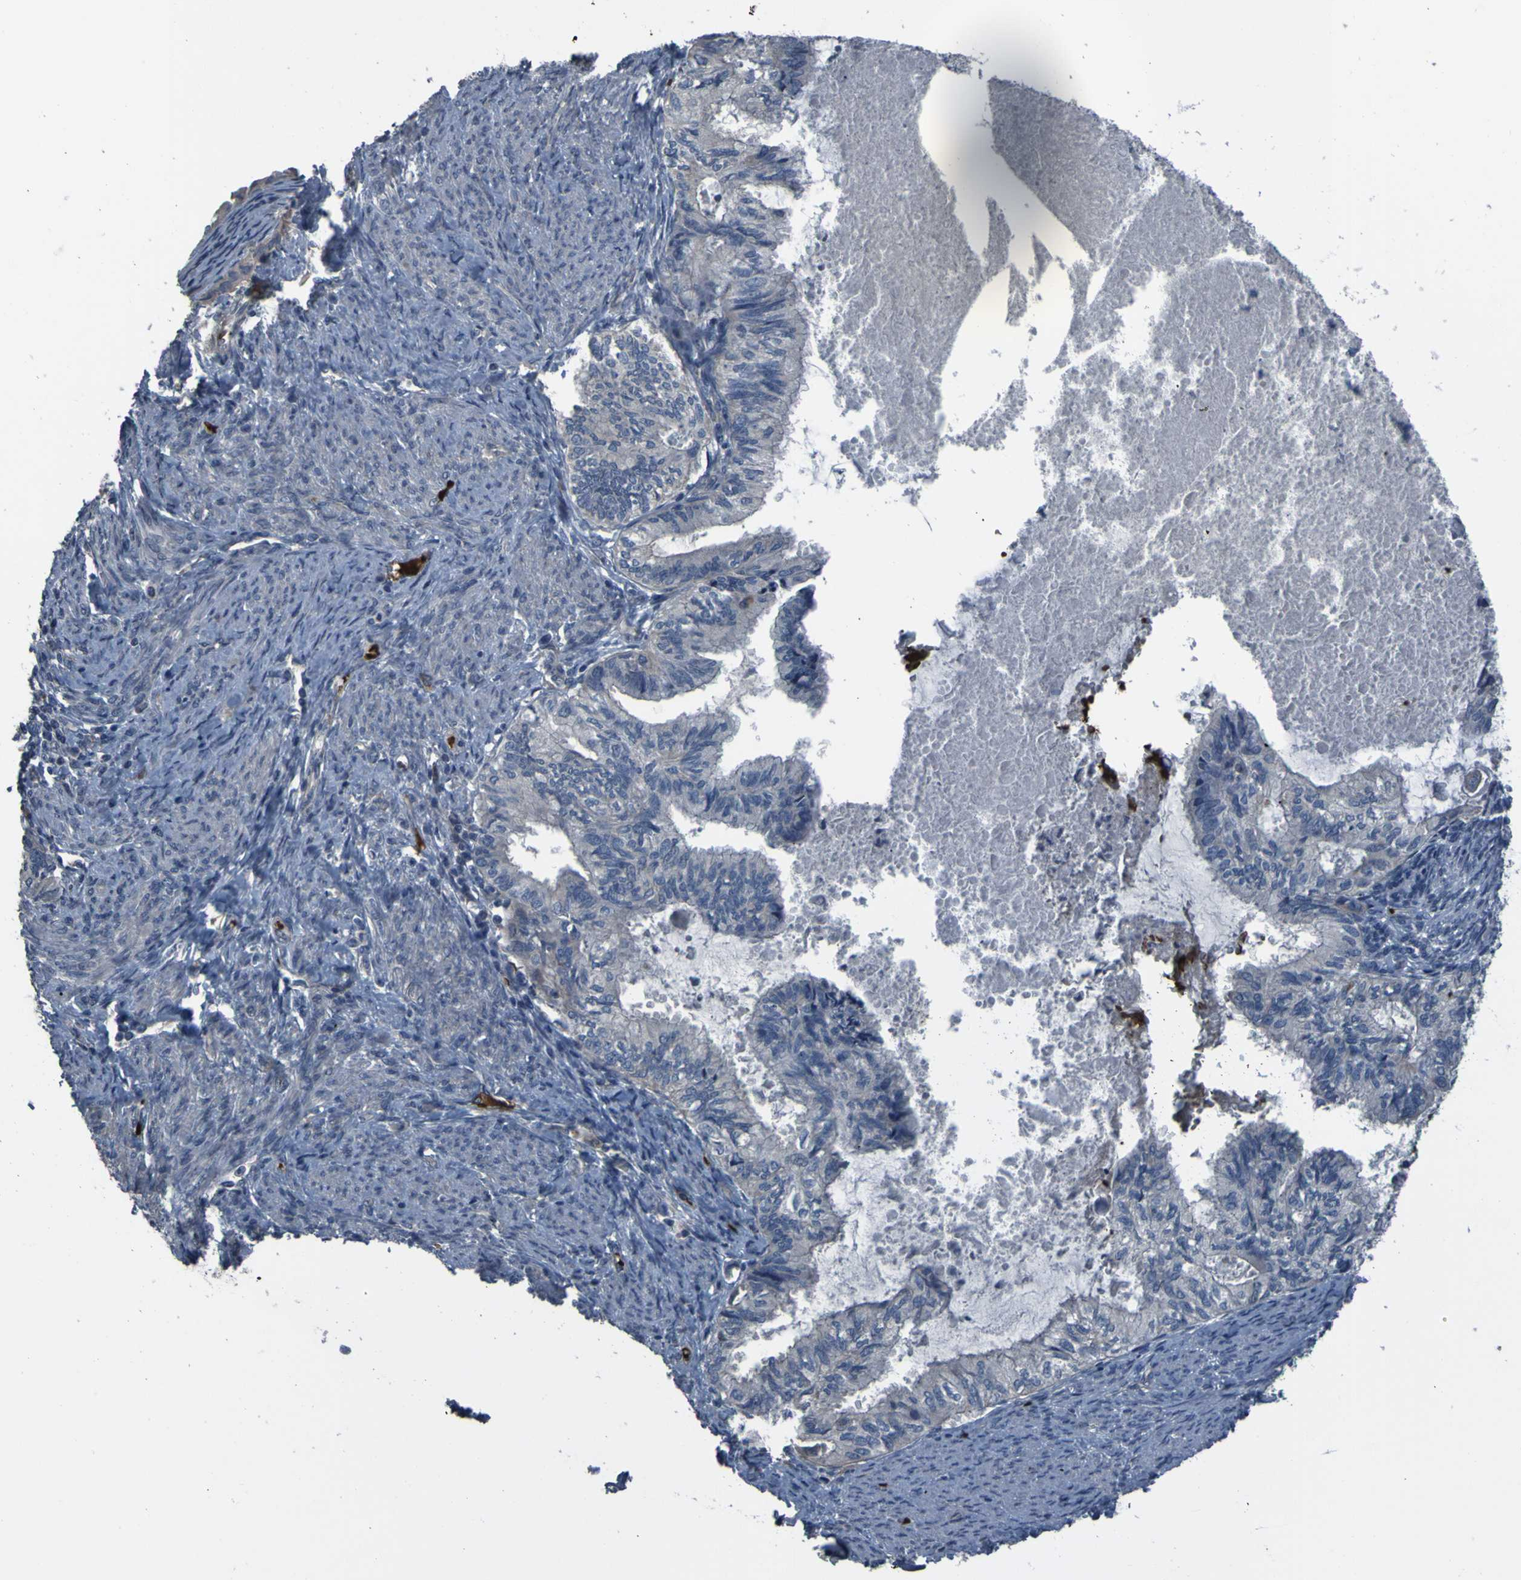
{"staining": {"intensity": "weak", "quantity": "<25%", "location": "cytoplasmic/membranous"}, "tissue": "cervical cancer", "cell_type": "Tumor cells", "image_type": "cancer", "snomed": [{"axis": "morphology", "description": "Normal tissue, NOS"}, {"axis": "morphology", "description": "Adenocarcinoma, NOS"}, {"axis": "topography", "description": "Cervix"}, {"axis": "topography", "description": "Endometrium"}], "caption": "A micrograph of cervical adenocarcinoma stained for a protein displays no brown staining in tumor cells. The staining is performed using DAB brown chromogen with nuclei counter-stained in using hematoxylin.", "gene": "GRAMD1A", "patient": {"sex": "female", "age": 86}}